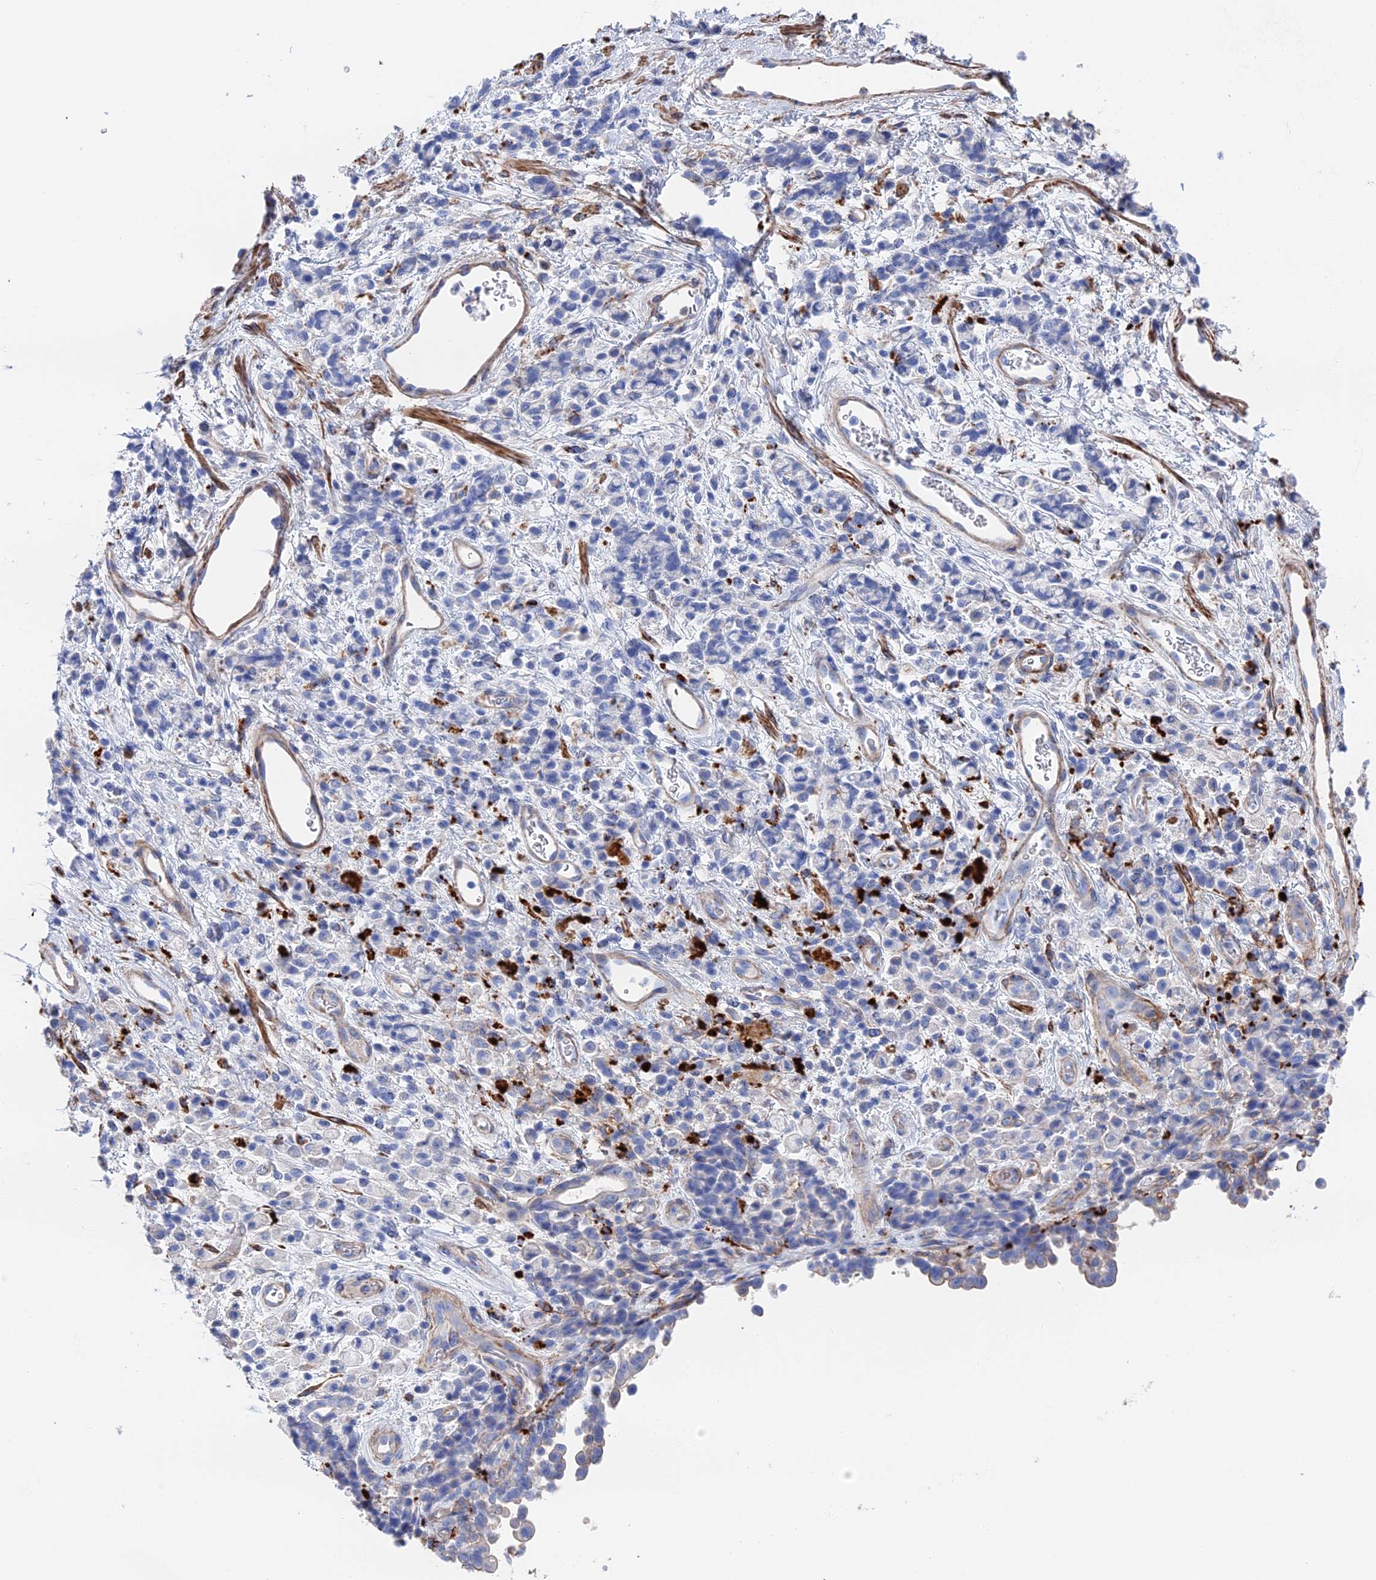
{"staining": {"intensity": "negative", "quantity": "none", "location": "none"}, "tissue": "stomach cancer", "cell_type": "Tumor cells", "image_type": "cancer", "snomed": [{"axis": "morphology", "description": "Adenocarcinoma, NOS"}, {"axis": "topography", "description": "Stomach"}], "caption": "Immunohistochemistry (IHC) micrograph of human stomach cancer (adenocarcinoma) stained for a protein (brown), which displays no positivity in tumor cells.", "gene": "STRA6", "patient": {"sex": "female", "age": 60}}